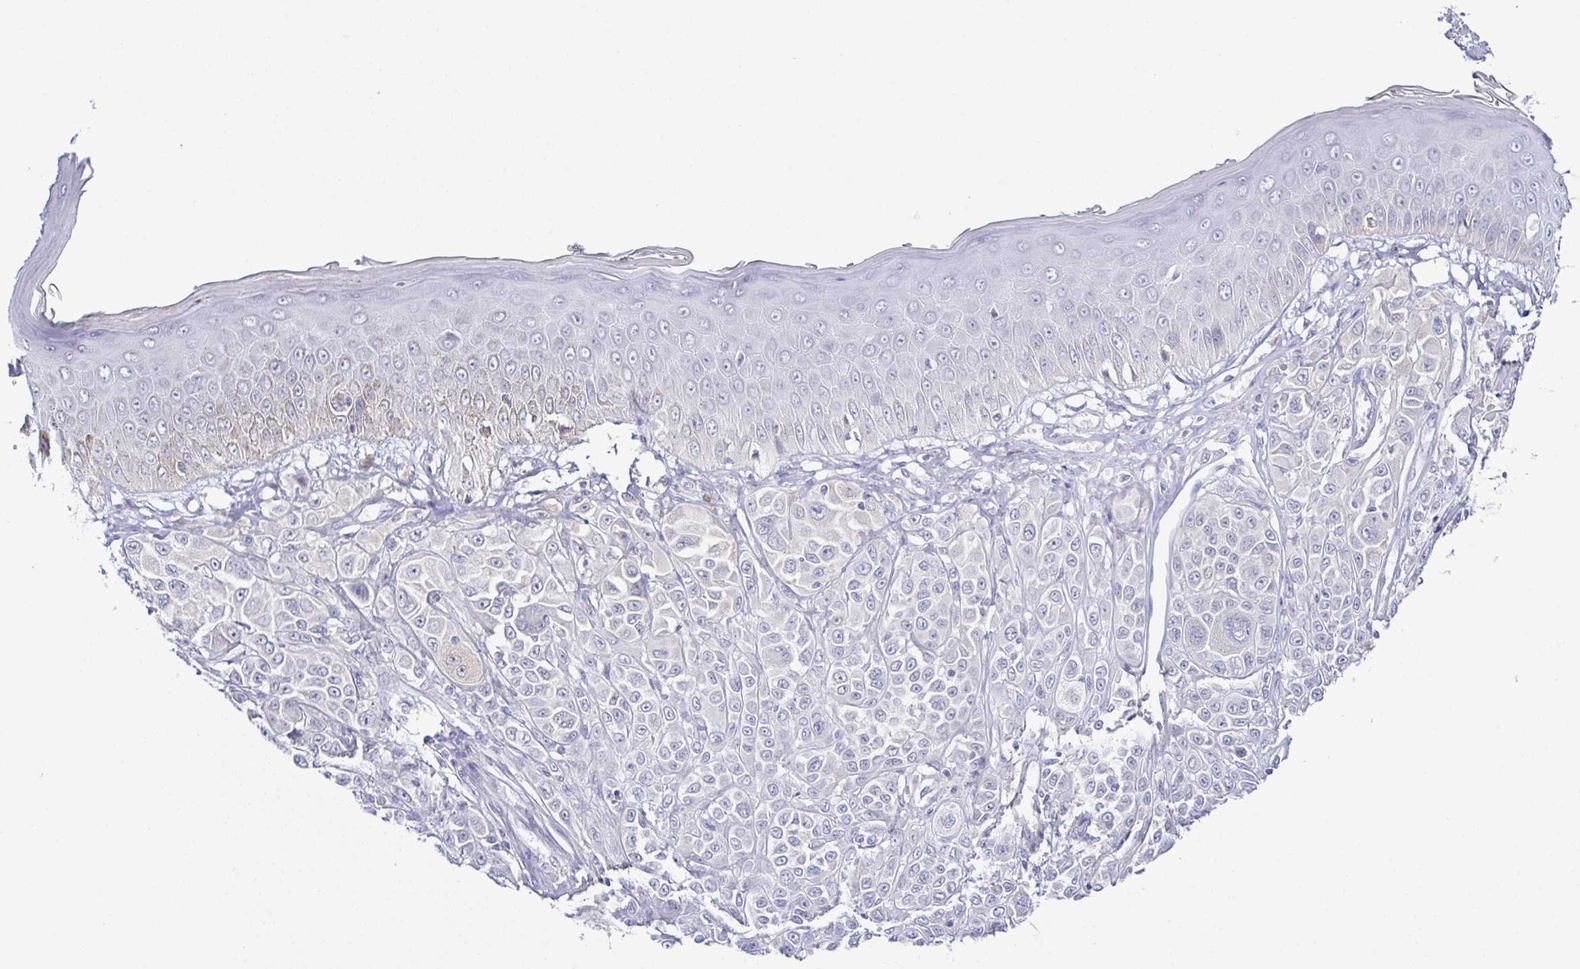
{"staining": {"intensity": "negative", "quantity": "none", "location": "none"}, "tissue": "melanoma", "cell_type": "Tumor cells", "image_type": "cancer", "snomed": [{"axis": "morphology", "description": "Malignant melanoma, NOS"}, {"axis": "topography", "description": "Skin"}], "caption": "High power microscopy image of an immunohistochemistry micrograph of melanoma, revealing no significant staining in tumor cells.", "gene": "CFAP97D1", "patient": {"sex": "male", "age": 67}}